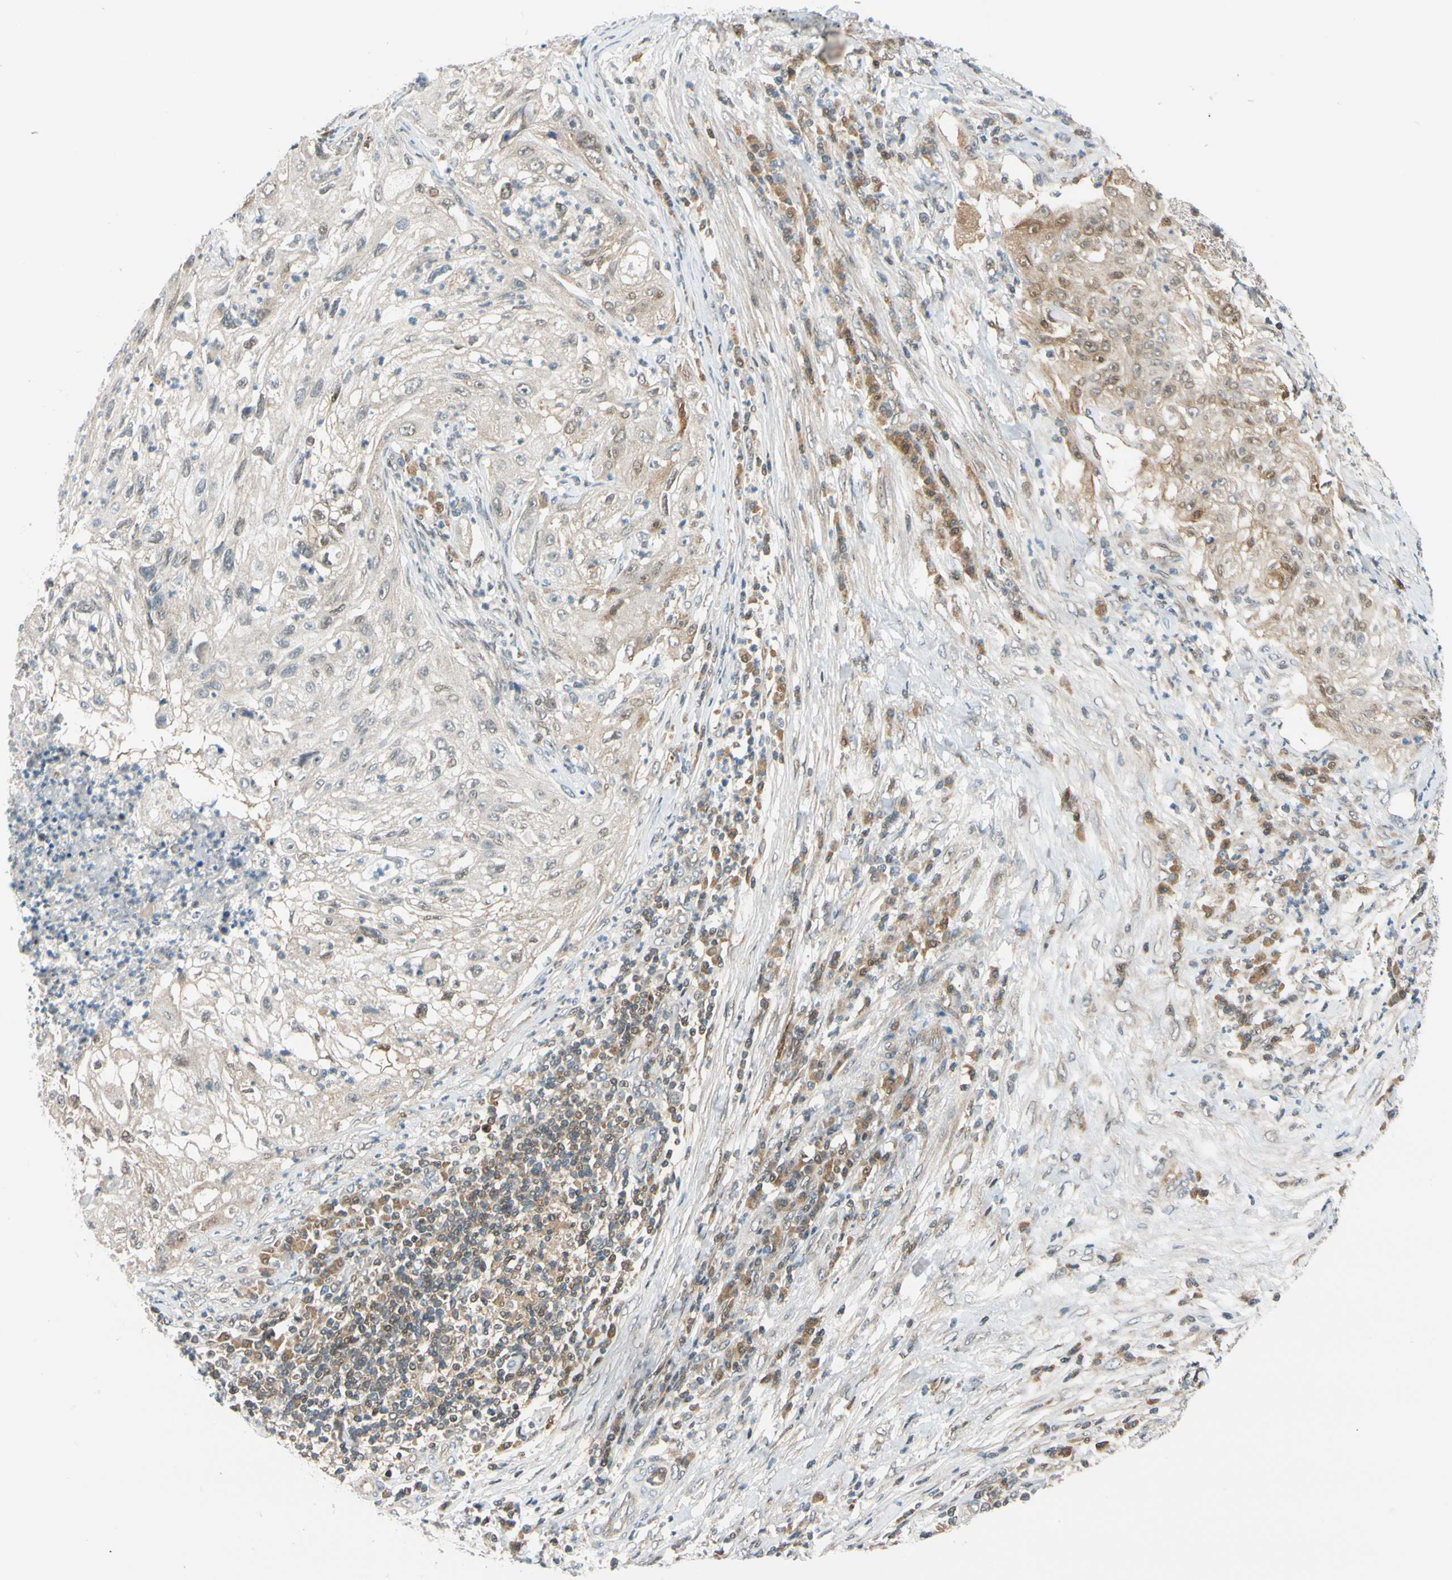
{"staining": {"intensity": "weak", "quantity": "<25%", "location": "cytoplasmic/membranous"}, "tissue": "lung cancer", "cell_type": "Tumor cells", "image_type": "cancer", "snomed": [{"axis": "morphology", "description": "Inflammation, NOS"}, {"axis": "morphology", "description": "Squamous cell carcinoma, NOS"}, {"axis": "topography", "description": "Lymph node"}, {"axis": "topography", "description": "Soft tissue"}, {"axis": "topography", "description": "Lung"}], "caption": "Immunohistochemistry micrograph of squamous cell carcinoma (lung) stained for a protein (brown), which displays no positivity in tumor cells.", "gene": "MAPK9", "patient": {"sex": "male", "age": 66}}